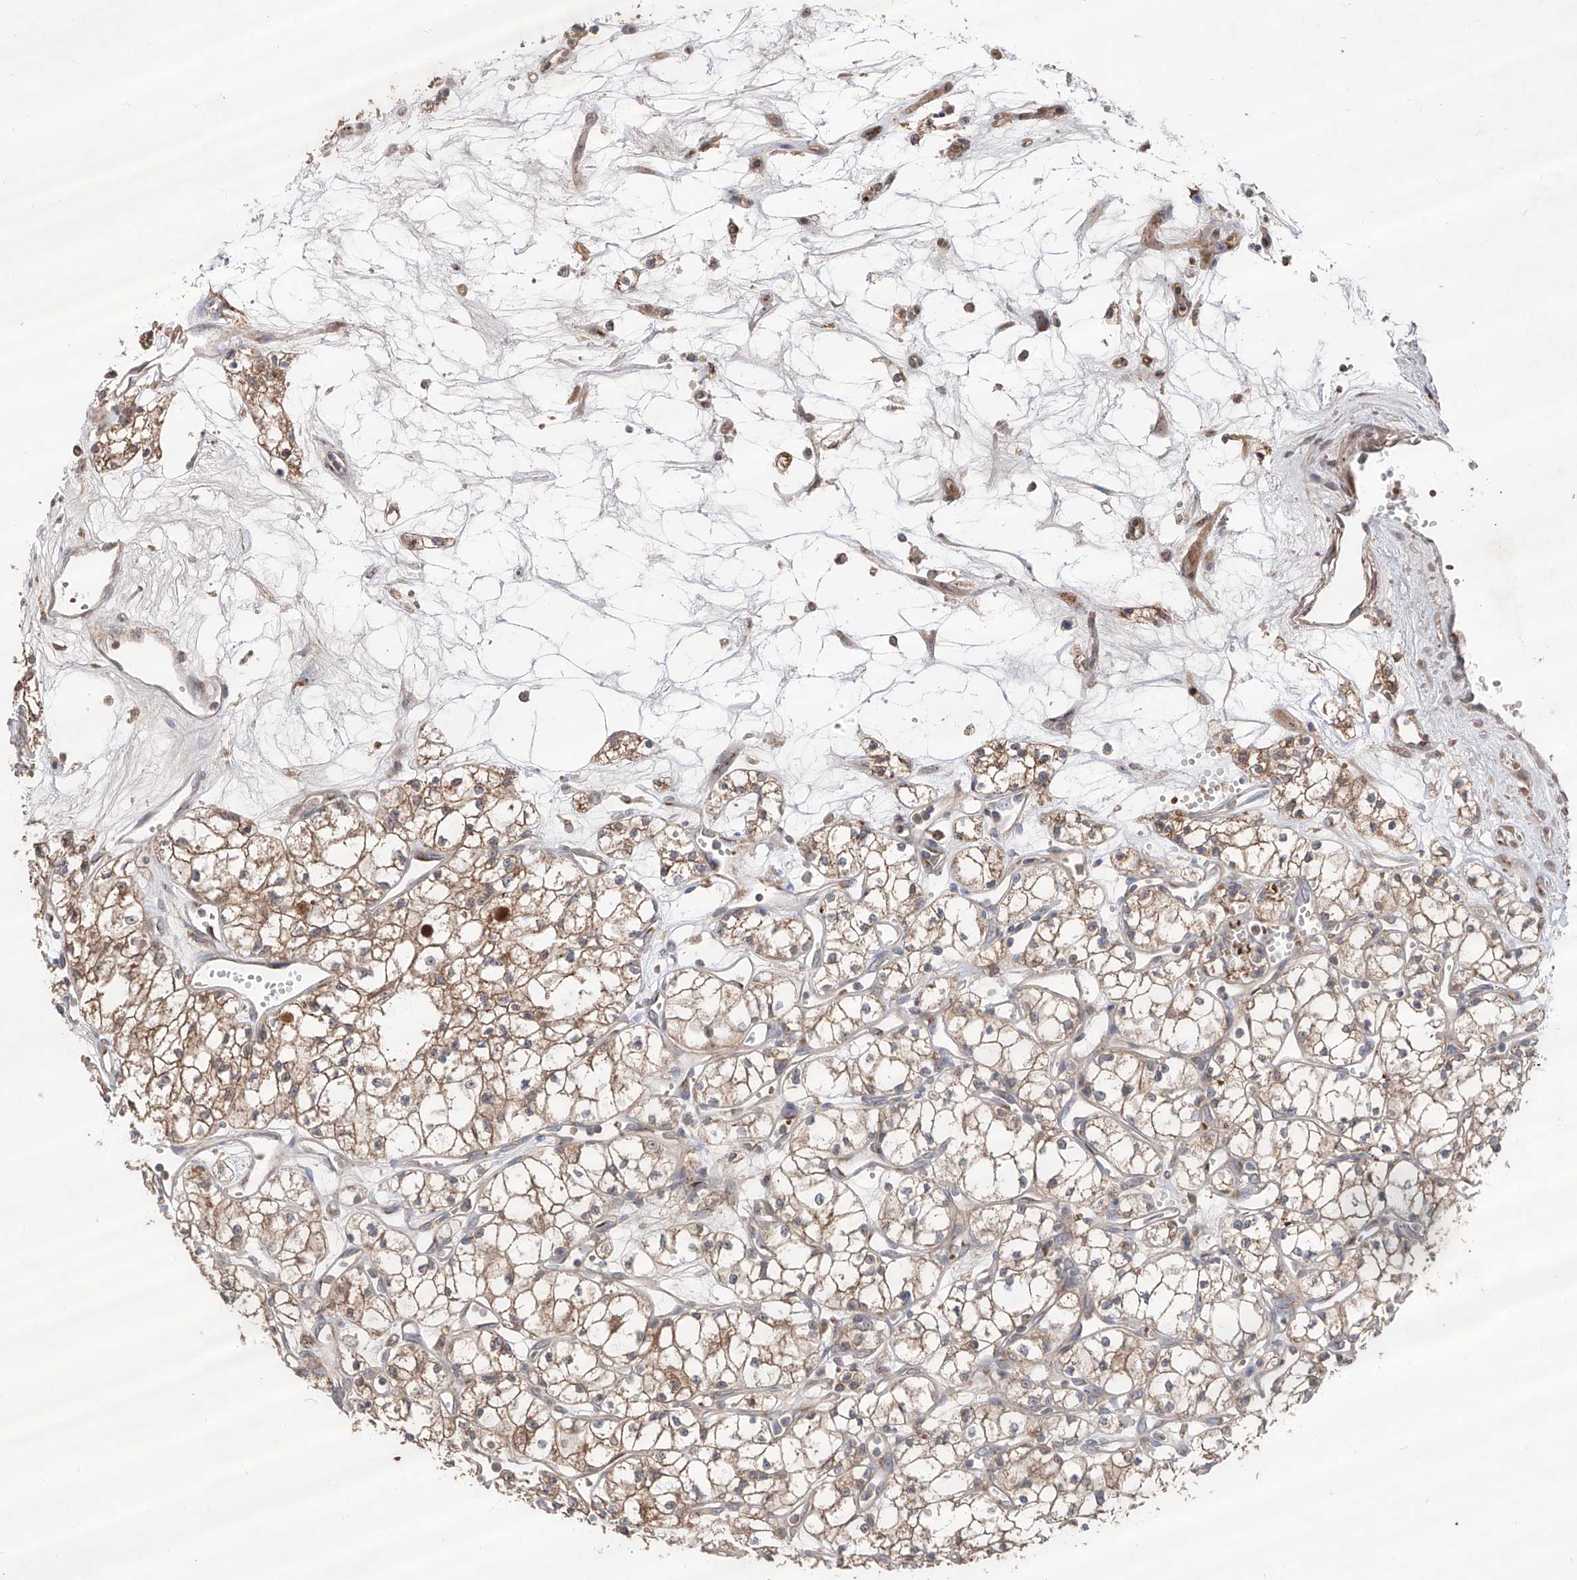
{"staining": {"intensity": "moderate", "quantity": ">75%", "location": "cytoplasmic/membranous"}, "tissue": "renal cancer", "cell_type": "Tumor cells", "image_type": "cancer", "snomed": [{"axis": "morphology", "description": "Adenocarcinoma, NOS"}, {"axis": "topography", "description": "Kidney"}], "caption": "Moderate cytoplasmic/membranous protein positivity is identified in approximately >75% of tumor cells in renal cancer (adenocarcinoma).", "gene": "EDN1", "patient": {"sex": "male", "age": 59}}